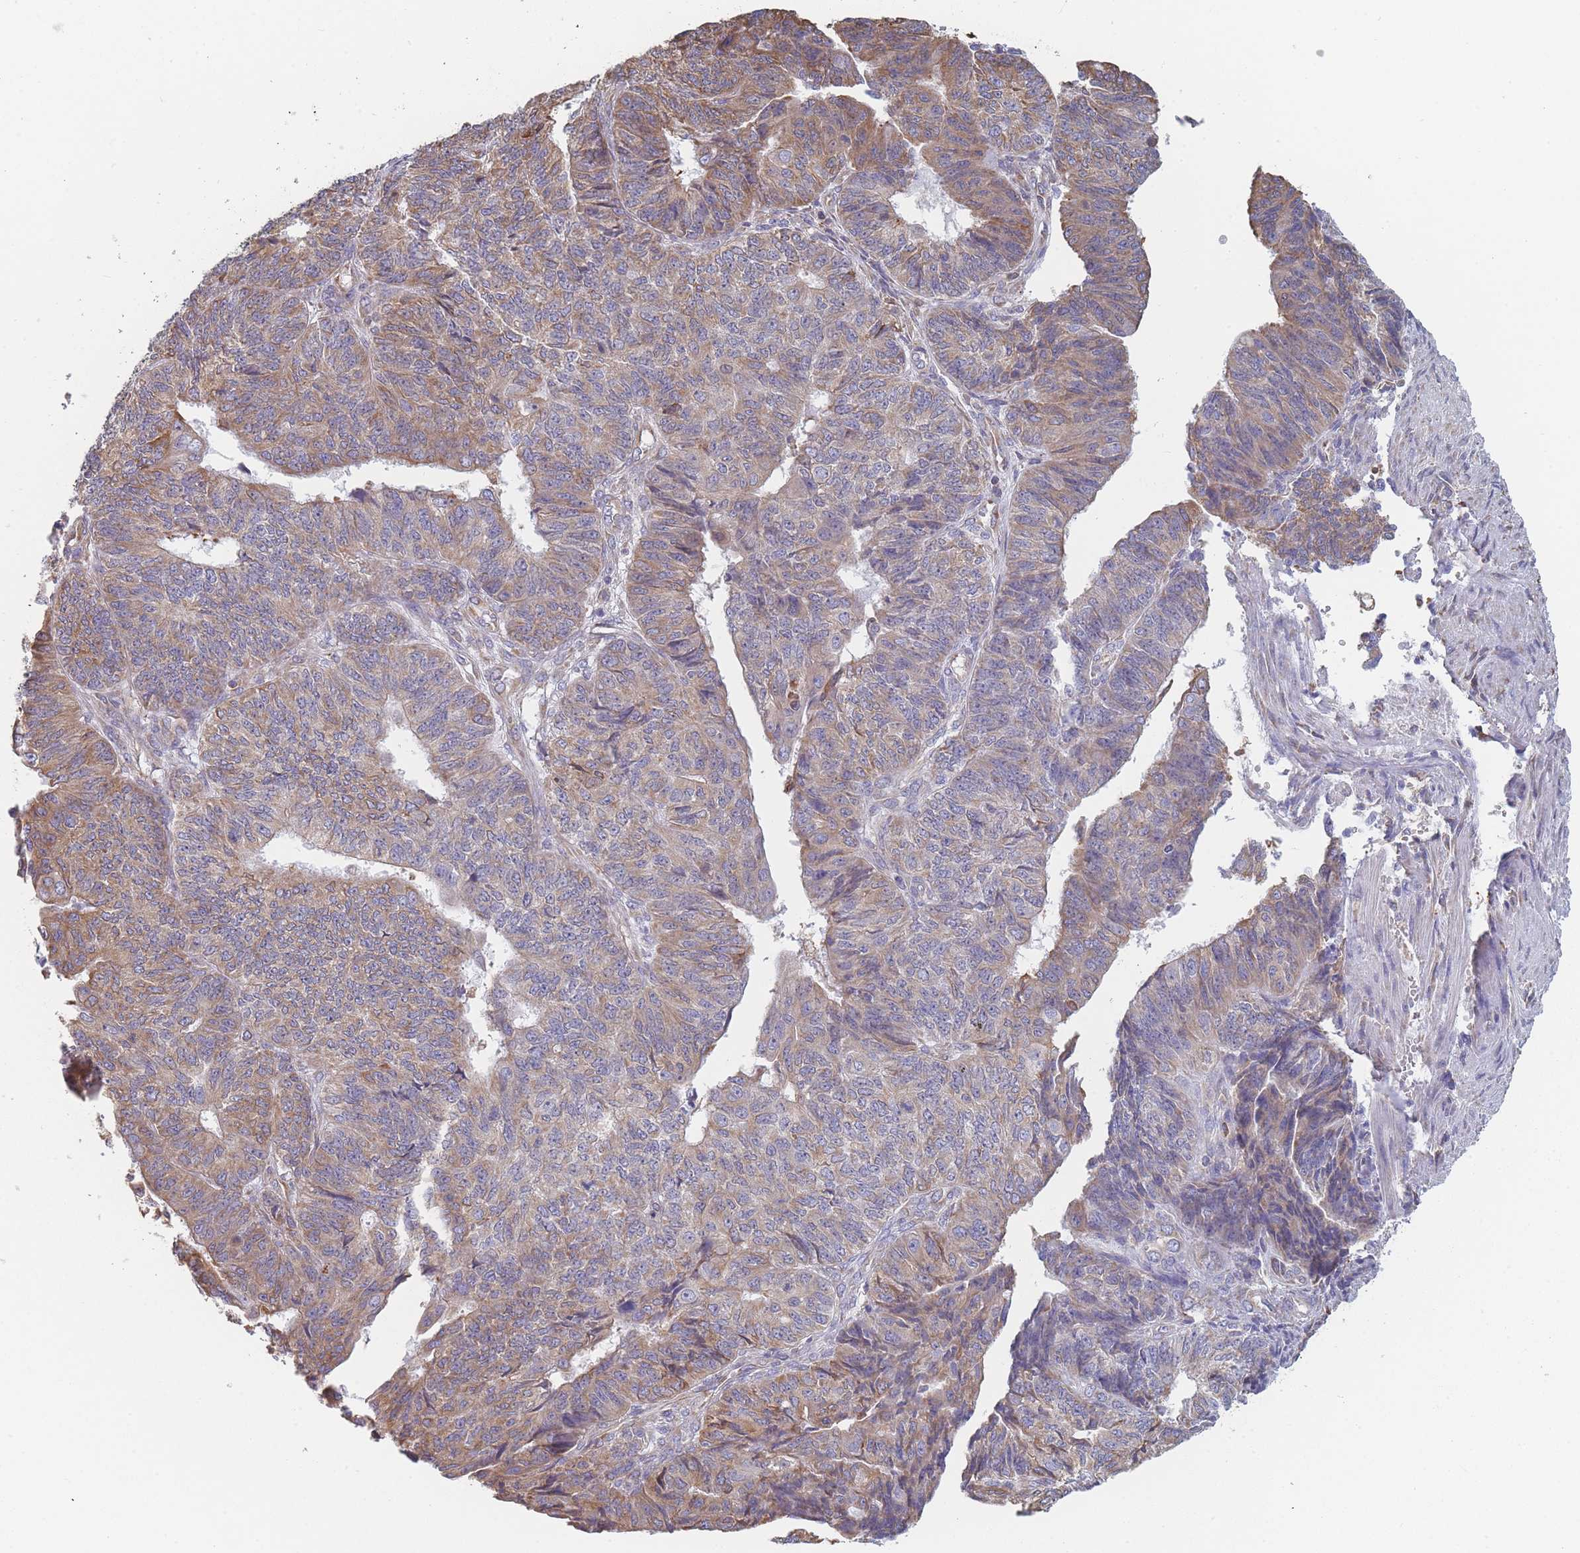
{"staining": {"intensity": "moderate", "quantity": ">75%", "location": "cytoplasmic/membranous"}, "tissue": "endometrial cancer", "cell_type": "Tumor cells", "image_type": "cancer", "snomed": [{"axis": "morphology", "description": "Adenocarcinoma, NOS"}, {"axis": "topography", "description": "Endometrium"}], "caption": "A medium amount of moderate cytoplasmic/membranous positivity is seen in approximately >75% of tumor cells in endometrial cancer (adenocarcinoma) tissue.", "gene": "OR7C2", "patient": {"sex": "female", "age": 32}}